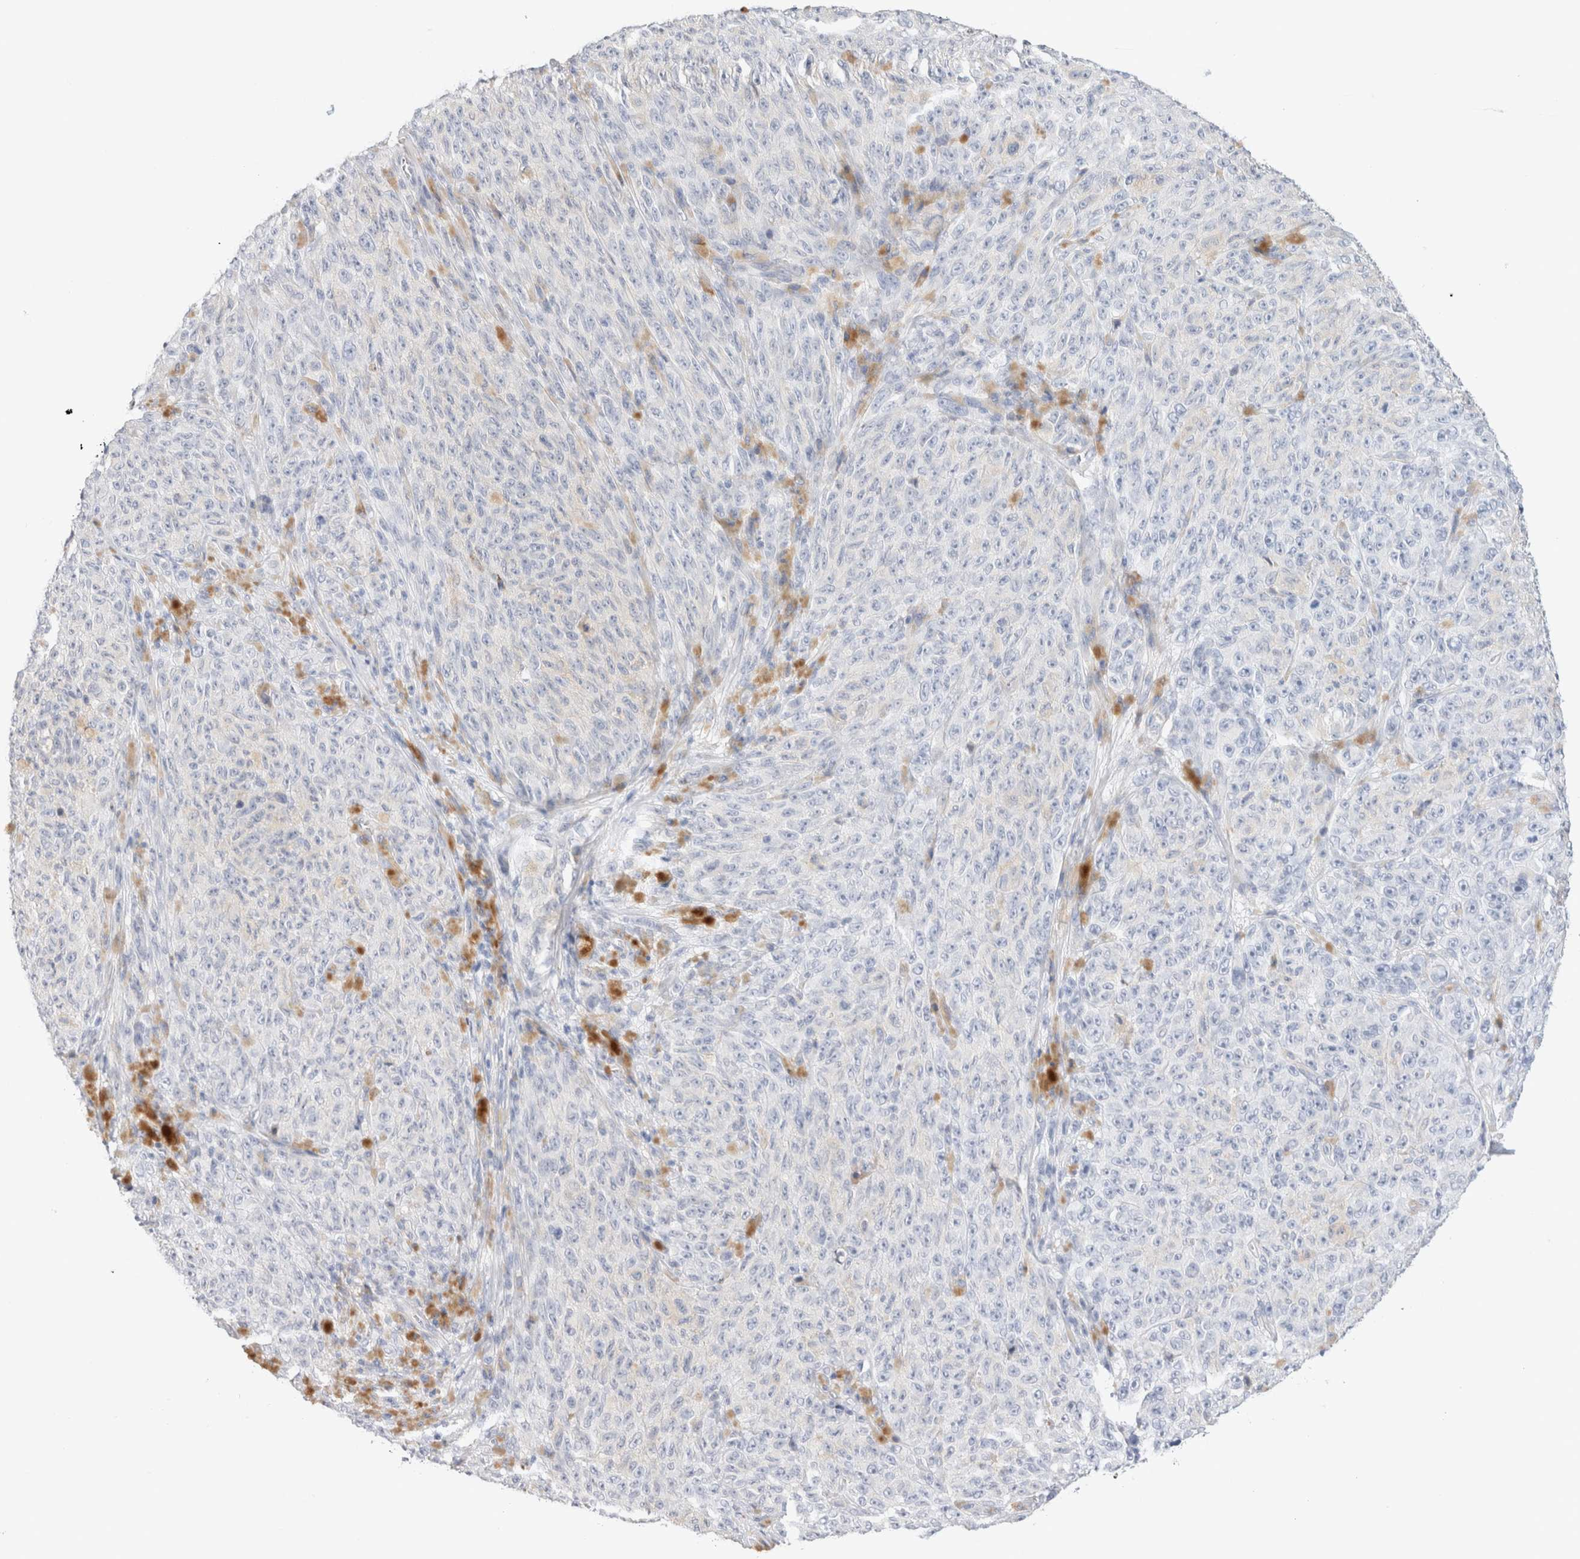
{"staining": {"intensity": "negative", "quantity": "none", "location": "none"}, "tissue": "melanoma", "cell_type": "Tumor cells", "image_type": "cancer", "snomed": [{"axis": "morphology", "description": "Malignant melanoma, NOS"}, {"axis": "topography", "description": "Skin"}], "caption": "Immunohistochemistry of human malignant melanoma demonstrates no positivity in tumor cells.", "gene": "GADD45G", "patient": {"sex": "female", "age": 82}}